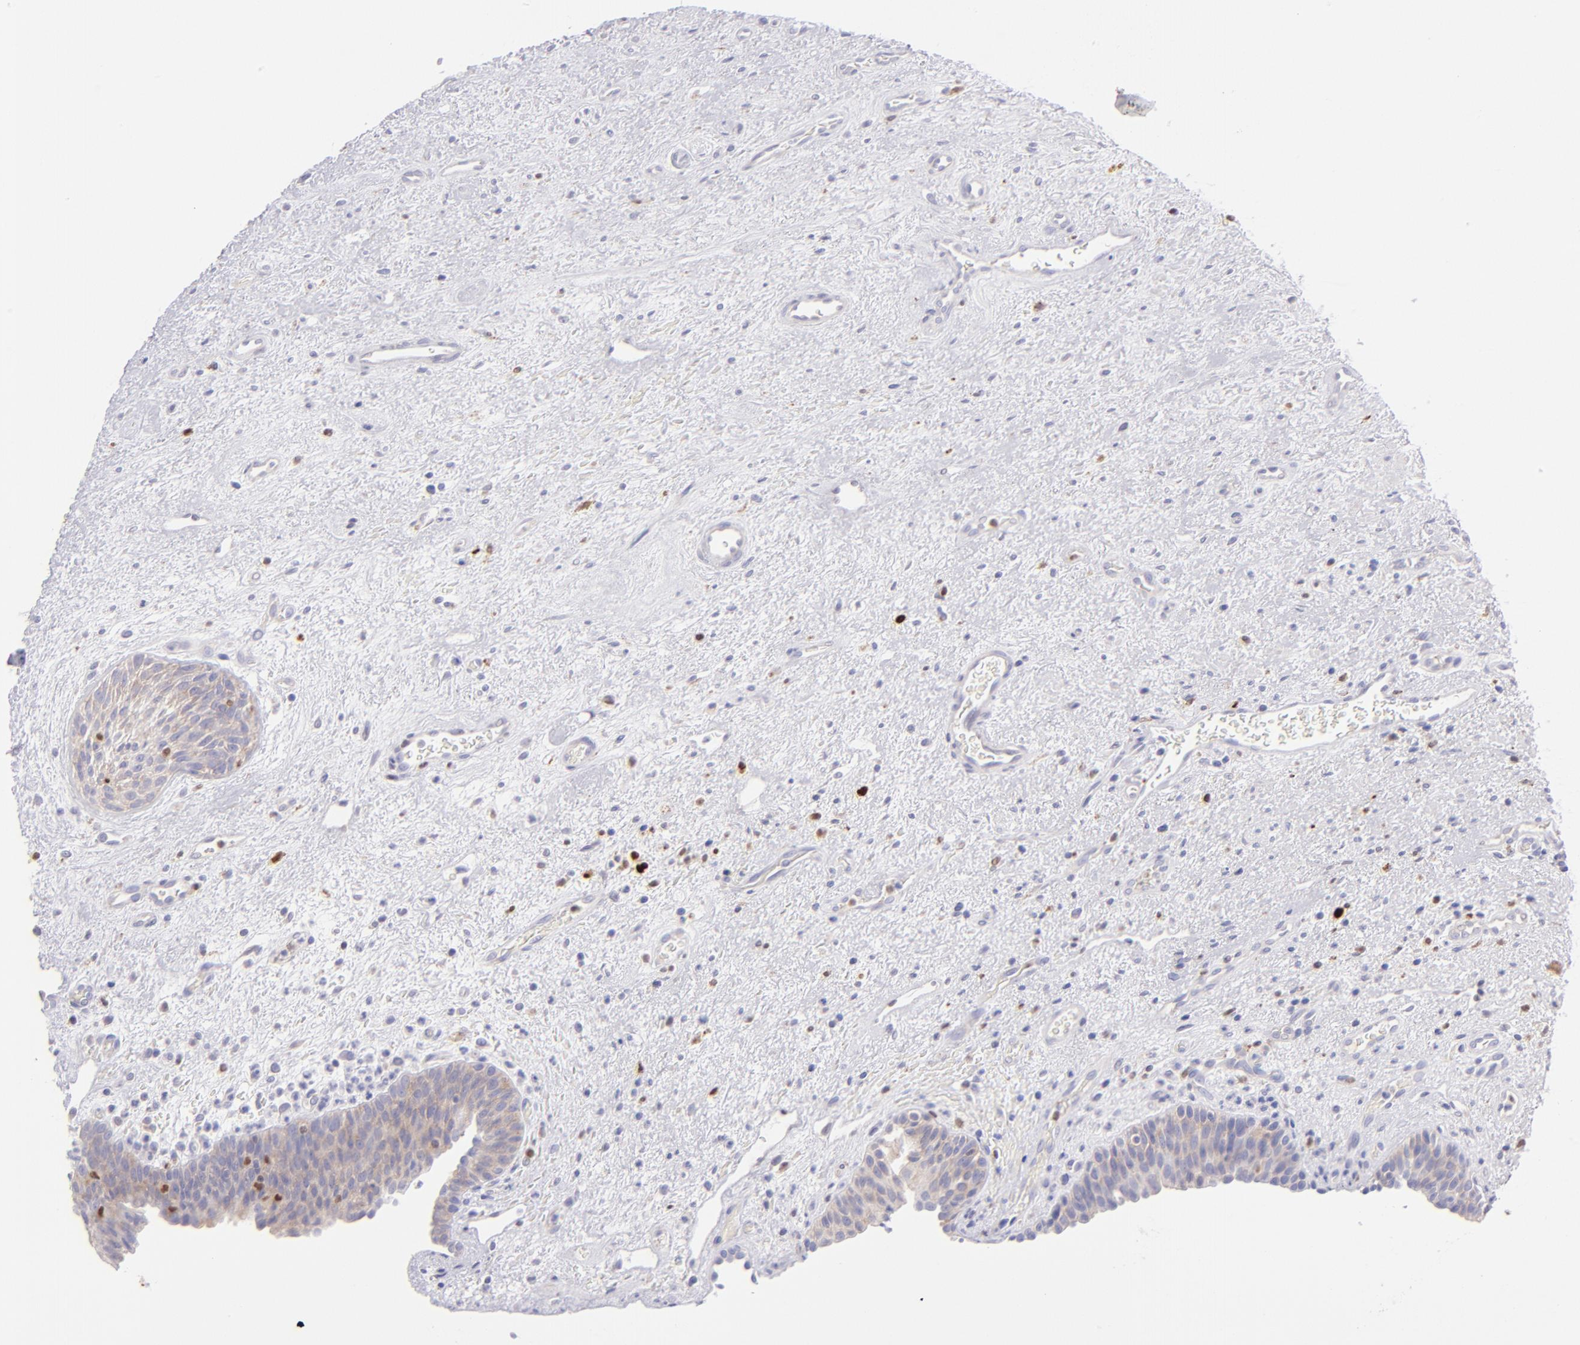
{"staining": {"intensity": "weak", "quantity": ">75%", "location": "cytoplasmic/membranous"}, "tissue": "urinary bladder", "cell_type": "Urothelial cells", "image_type": "normal", "snomed": [{"axis": "morphology", "description": "Normal tissue, NOS"}, {"axis": "topography", "description": "Urinary bladder"}], "caption": "High-magnification brightfield microscopy of normal urinary bladder stained with DAB (brown) and counterstained with hematoxylin (blue). urothelial cells exhibit weak cytoplasmic/membranous expression is identified in about>75% of cells.", "gene": "IRF8", "patient": {"sex": "male", "age": 48}}